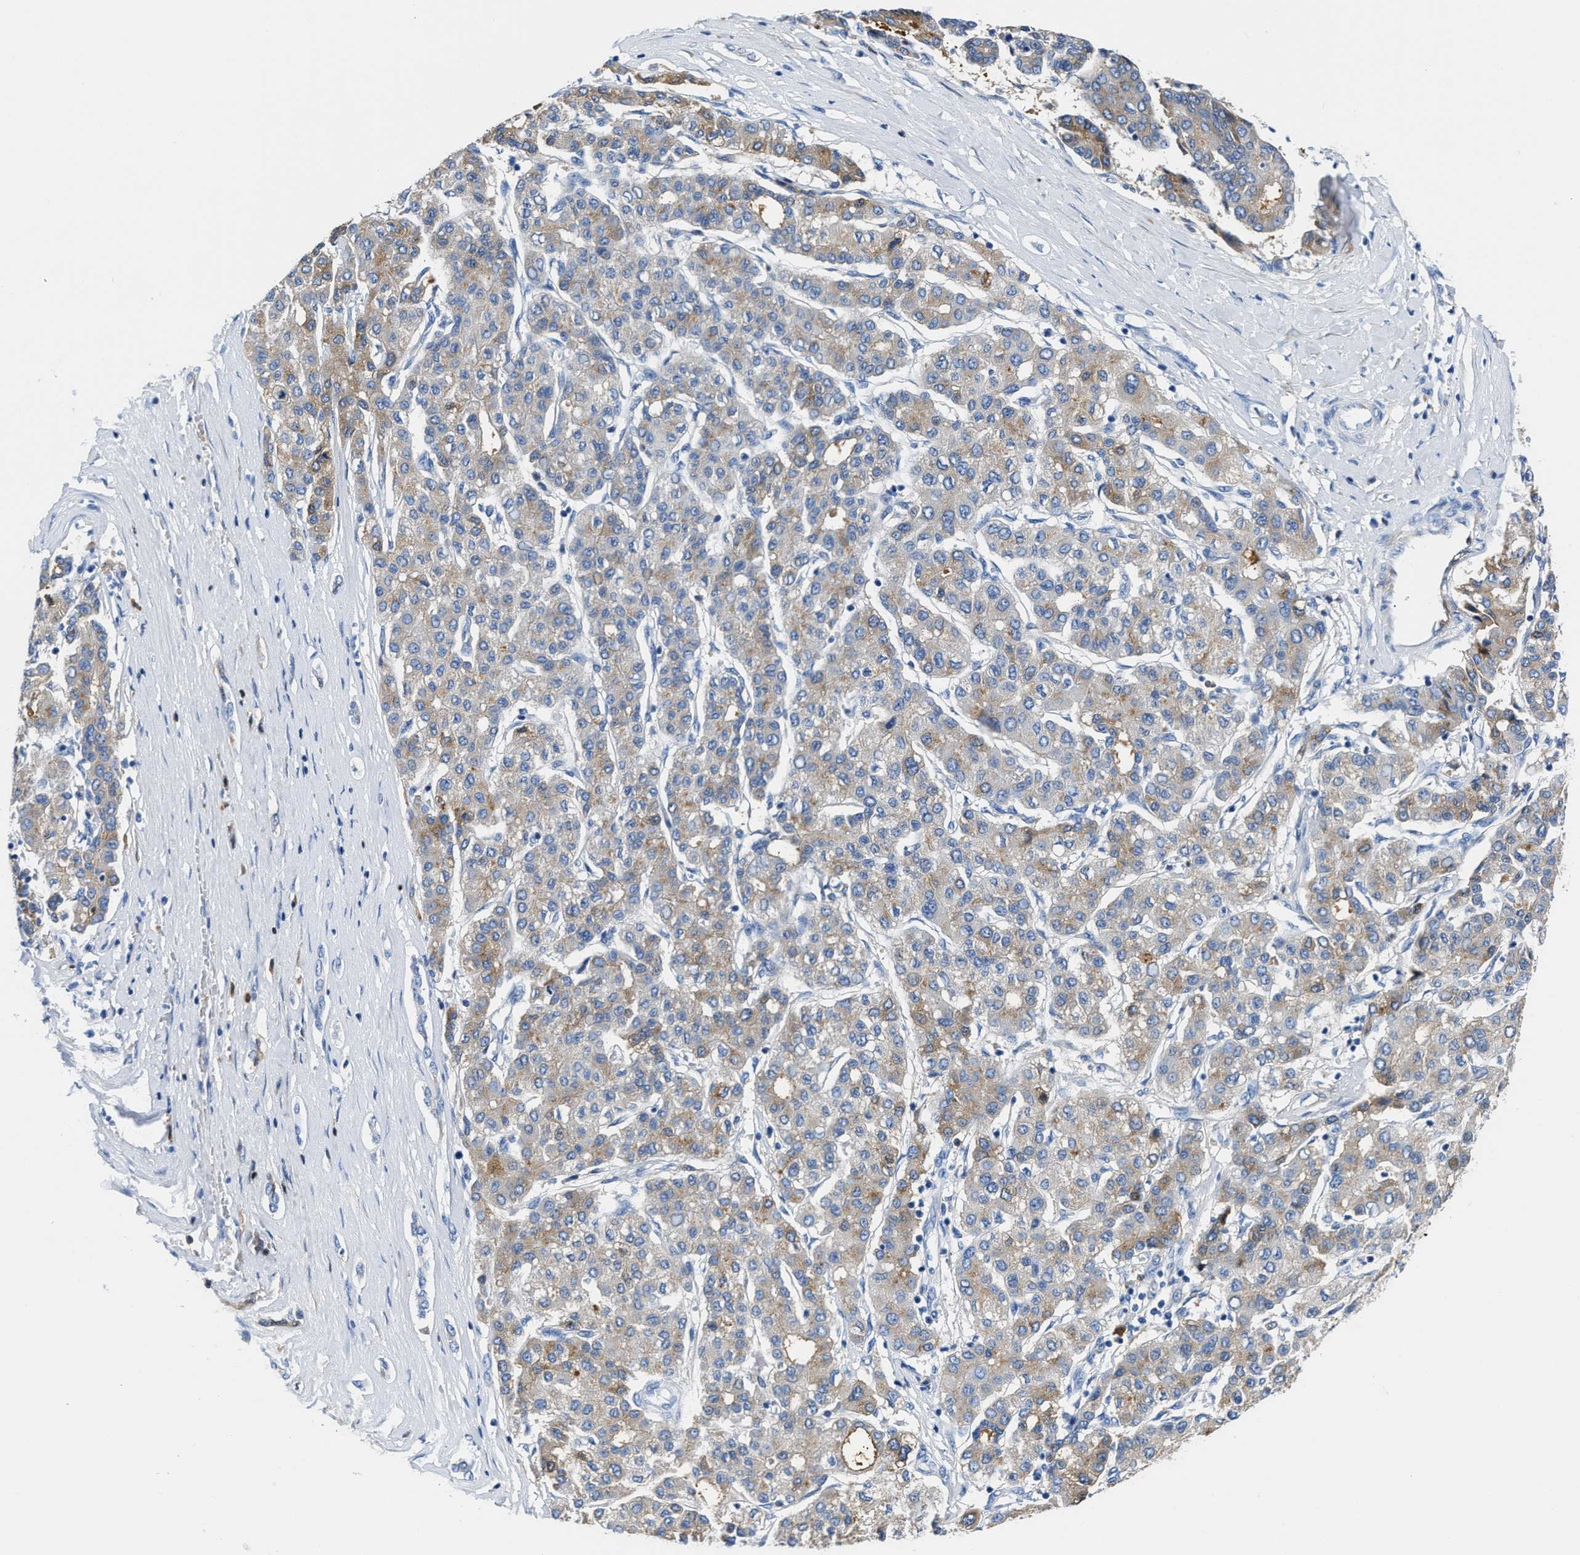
{"staining": {"intensity": "moderate", "quantity": "25%-75%", "location": "cytoplasmic/membranous"}, "tissue": "liver cancer", "cell_type": "Tumor cells", "image_type": "cancer", "snomed": [{"axis": "morphology", "description": "Carcinoma, Hepatocellular, NOS"}, {"axis": "topography", "description": "Liver"}], "caption": "A brown stain highlights moderate cytoplasmic/membranous positivity of a protein in human liver cancer tumor cells.", "gene": "GC", "patient": {"sex": "male", "age": 65}}